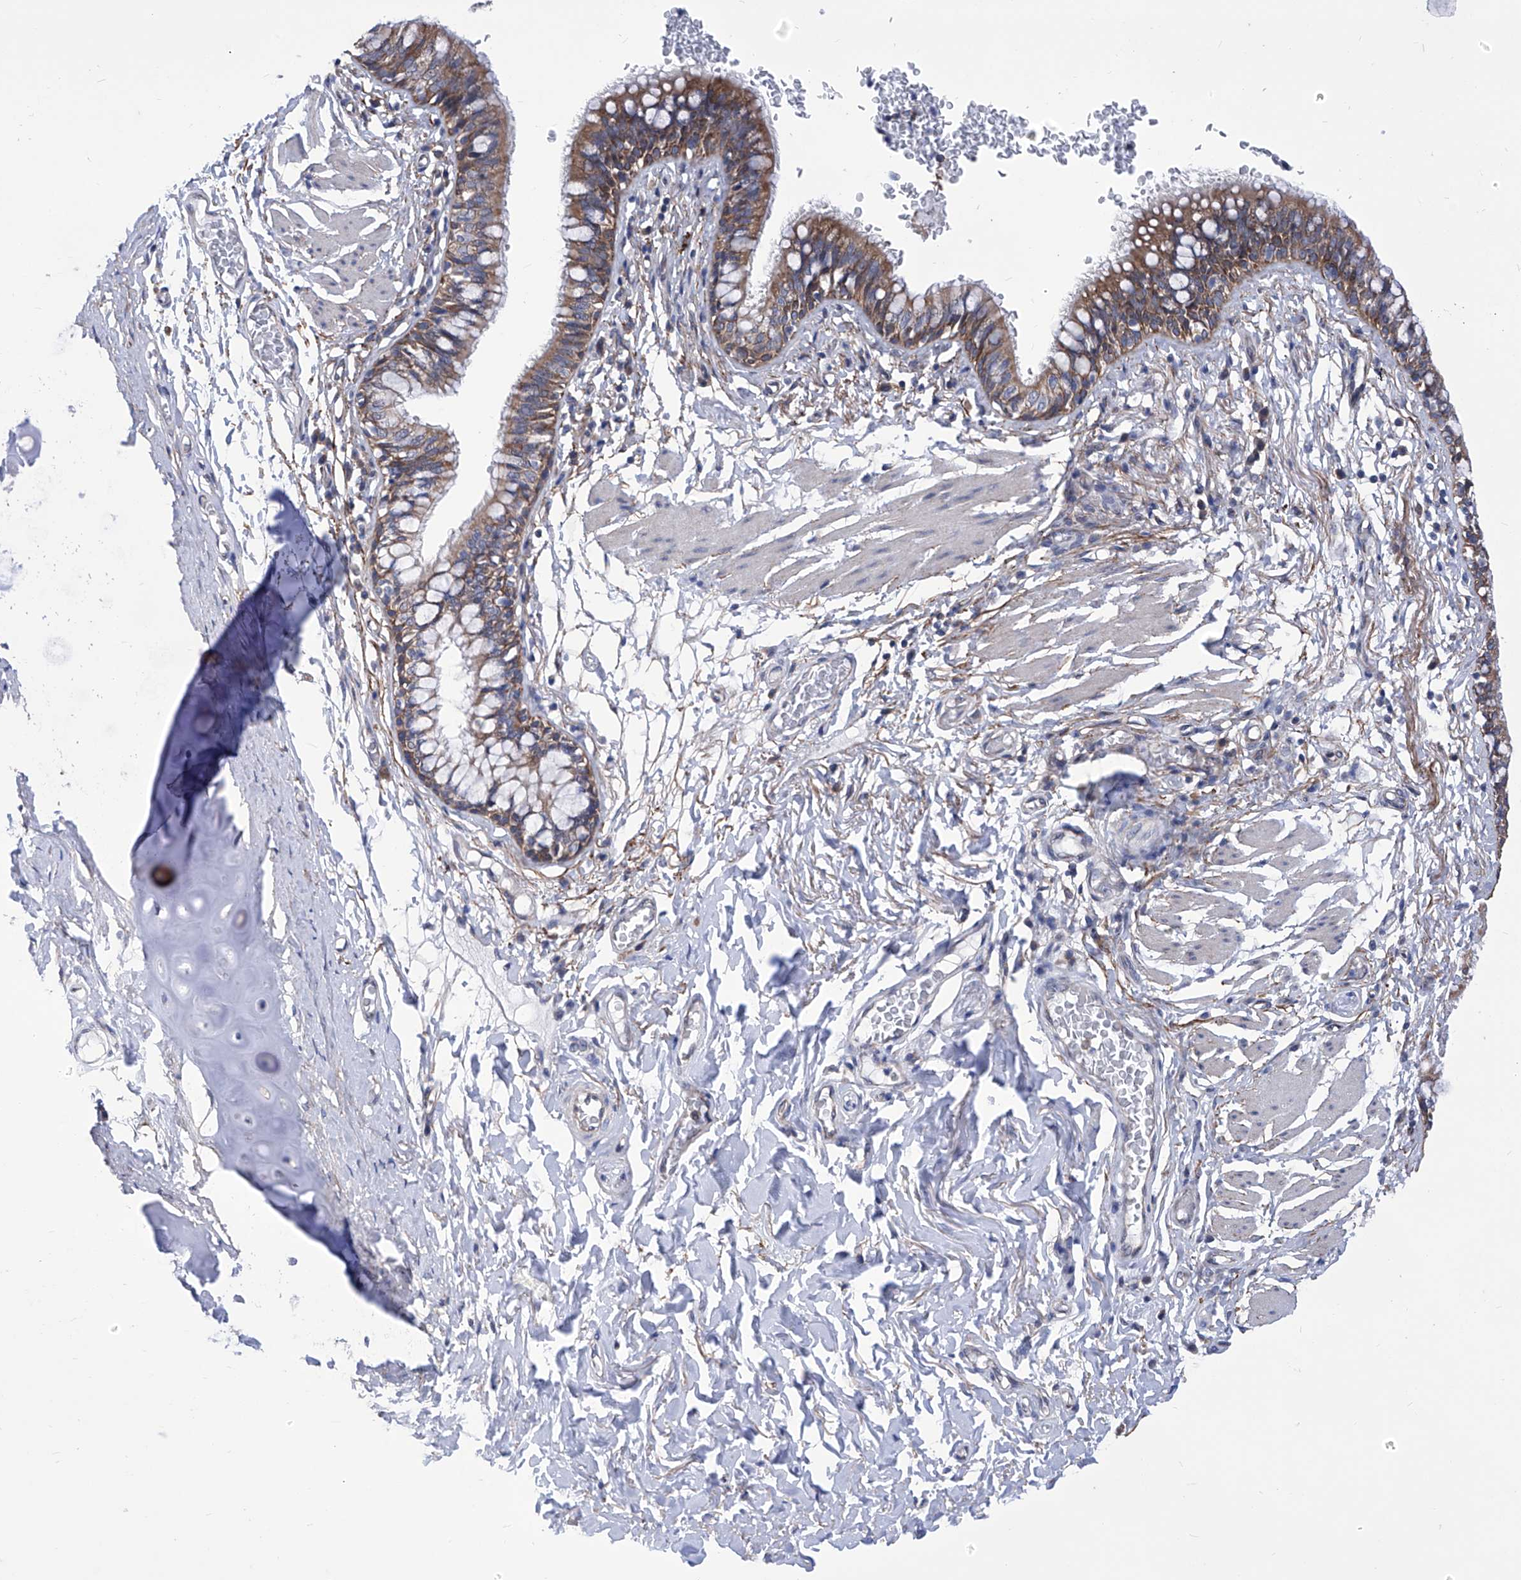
{"staining": {"intensity": "moderate", "quantity": ">75%", "location": "cytoplasmic/membranous"}, "tissue": "bronchus", "cell_type": "Respiratory epithelial cells", "image_type": "normal", "snomed": [{"axis": "morphology", "description": "Normal tissue, NOS"}, {"axis": "topography", "description": "Cartilage tissue"}, {"axis": "topography", "description": "Bronchus"}], "caption": "DAB (3,3'-diaminobenzidine) immunohistochemical staining of benign bronchus reveals moderate cytoplasmic/membranous protein positivity in approximately >75% of respiratory epithelial cells.", "gene": "KTI12", "patient": {"sex": "female", "age": 36}}